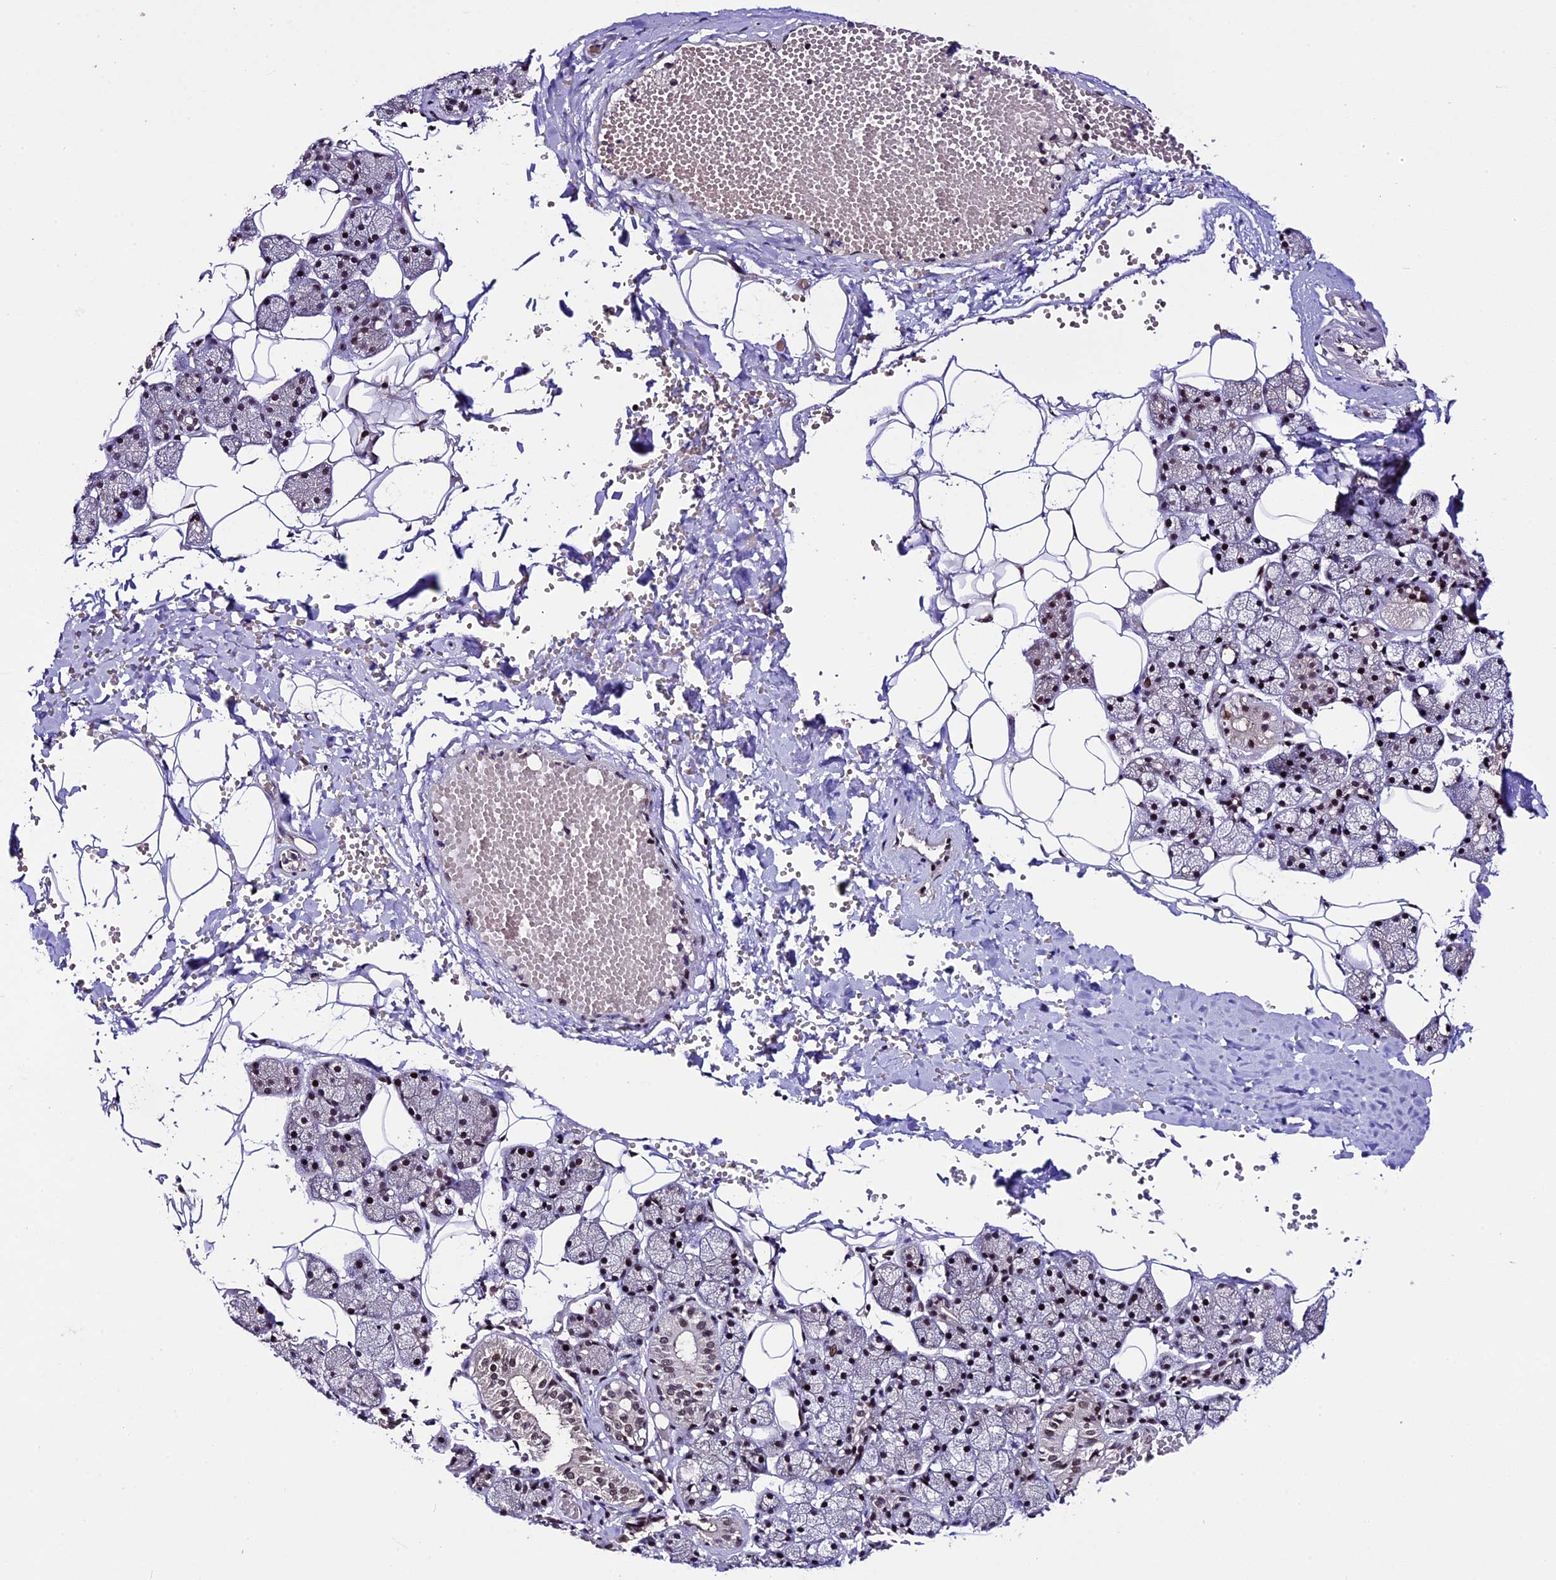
{"staining": {"intensity": "strong", "quantity": ">75%", "location": "nuclear"}, "tissue": "salivary gland", "cell_type": "Glandular cells", "image_type": "normal", "snomed": [{"axis": "morphology", "description": "Normal tissue, NOS"}, {"axis": "topography", "description": "Salivary gland"}], "caption": "Salivary gland was stained to show a protein in brown. There is high levels of strong nuclear staining in approximately >75% of glandular cells. The protein is stained brown, and the nuclei are stained in blue (DAB IHC with brightfield microscopy, high magnification).", "gene": "TCP11L2", "patient": {"sex": "female", "age": 33}}